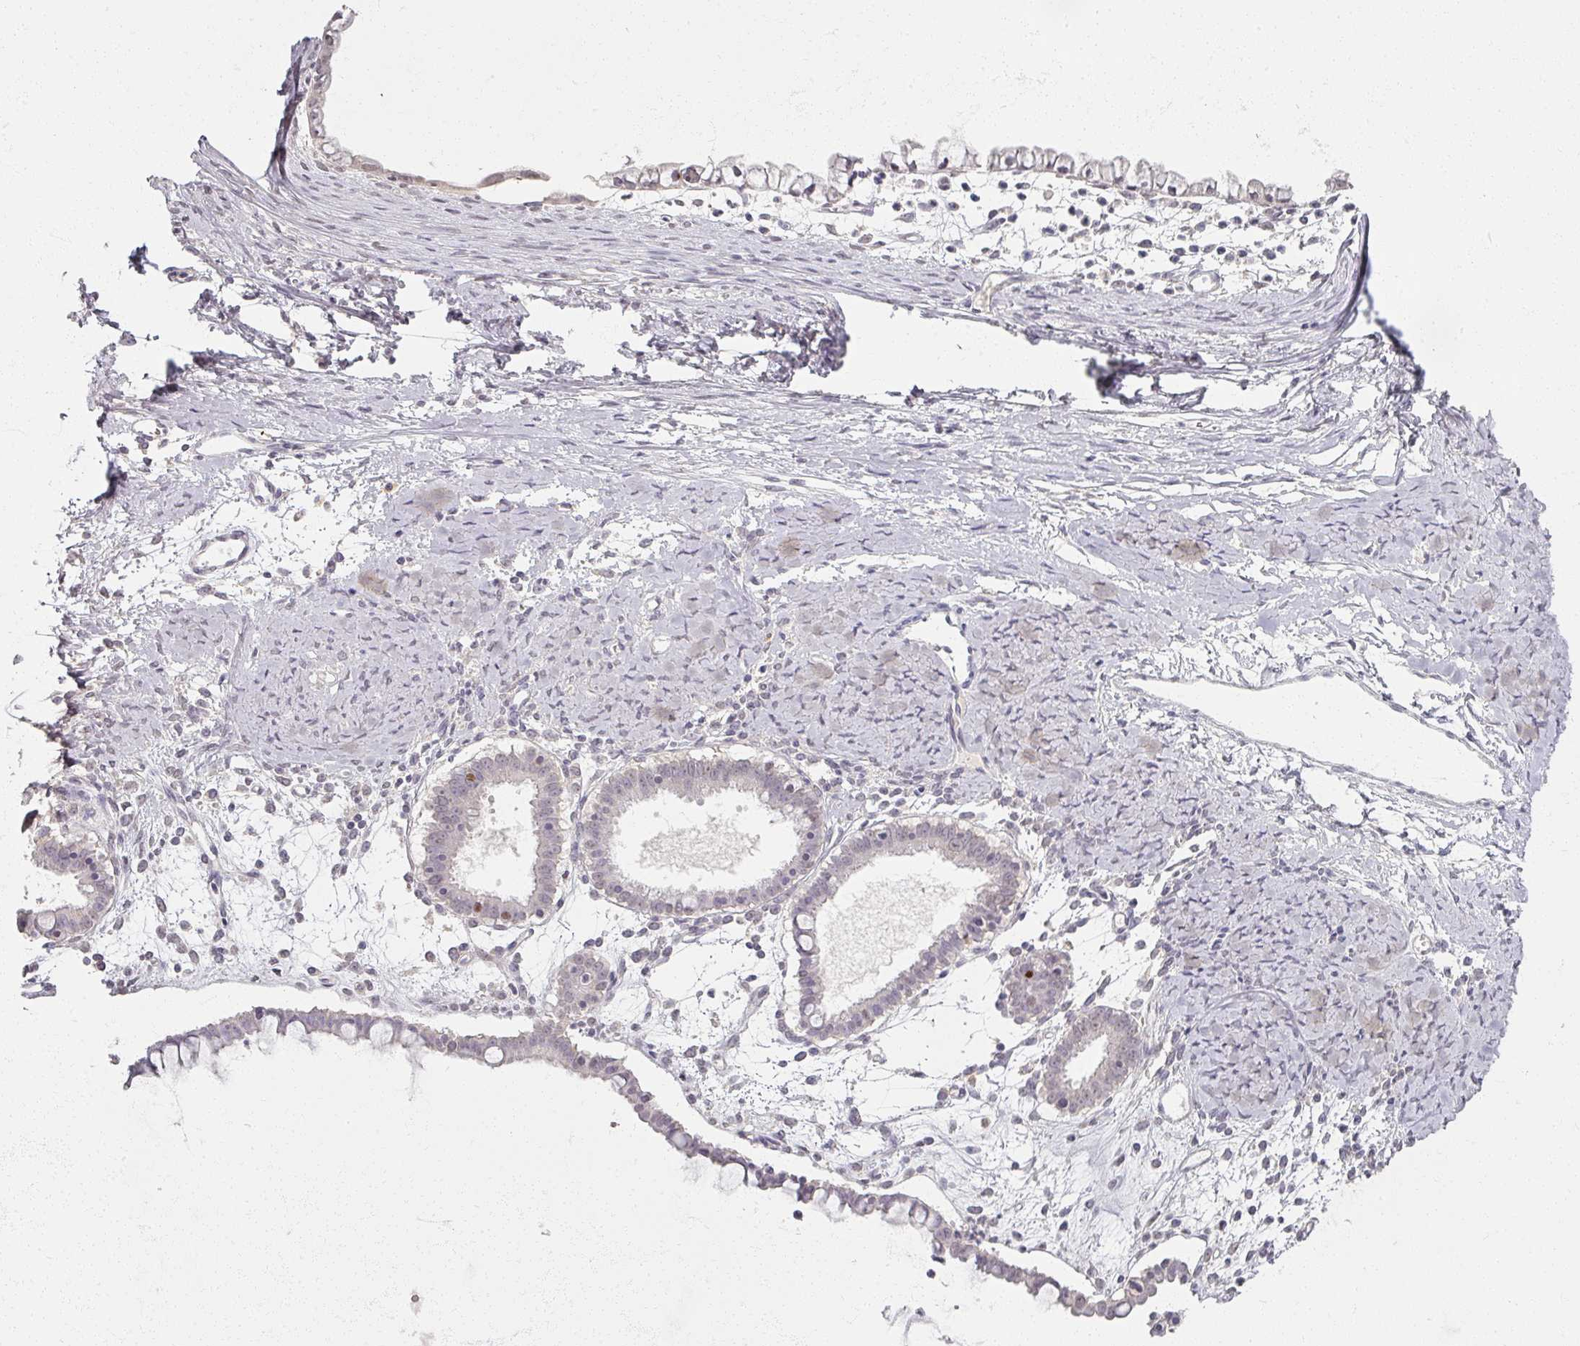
{"staining": {"intensity": "weak", "quantity": "<25%", "location": "nuclear"}, "tissue": "ovarian cancer", "cell_type": "Tumor cells", "image_type": "cancer", "snomed": [{"axis": "morphology", "description": "Cystadenocarcinoma, mucinous, NOS"}, {"axis": "topography", "description": "Ovary"}], "caption": "This is an IHC photomicrograph of ovarian cancer. There is no staining in tumor cells.", "gene": "SOX11", "patient": {"sex": "female", "age": 61}}